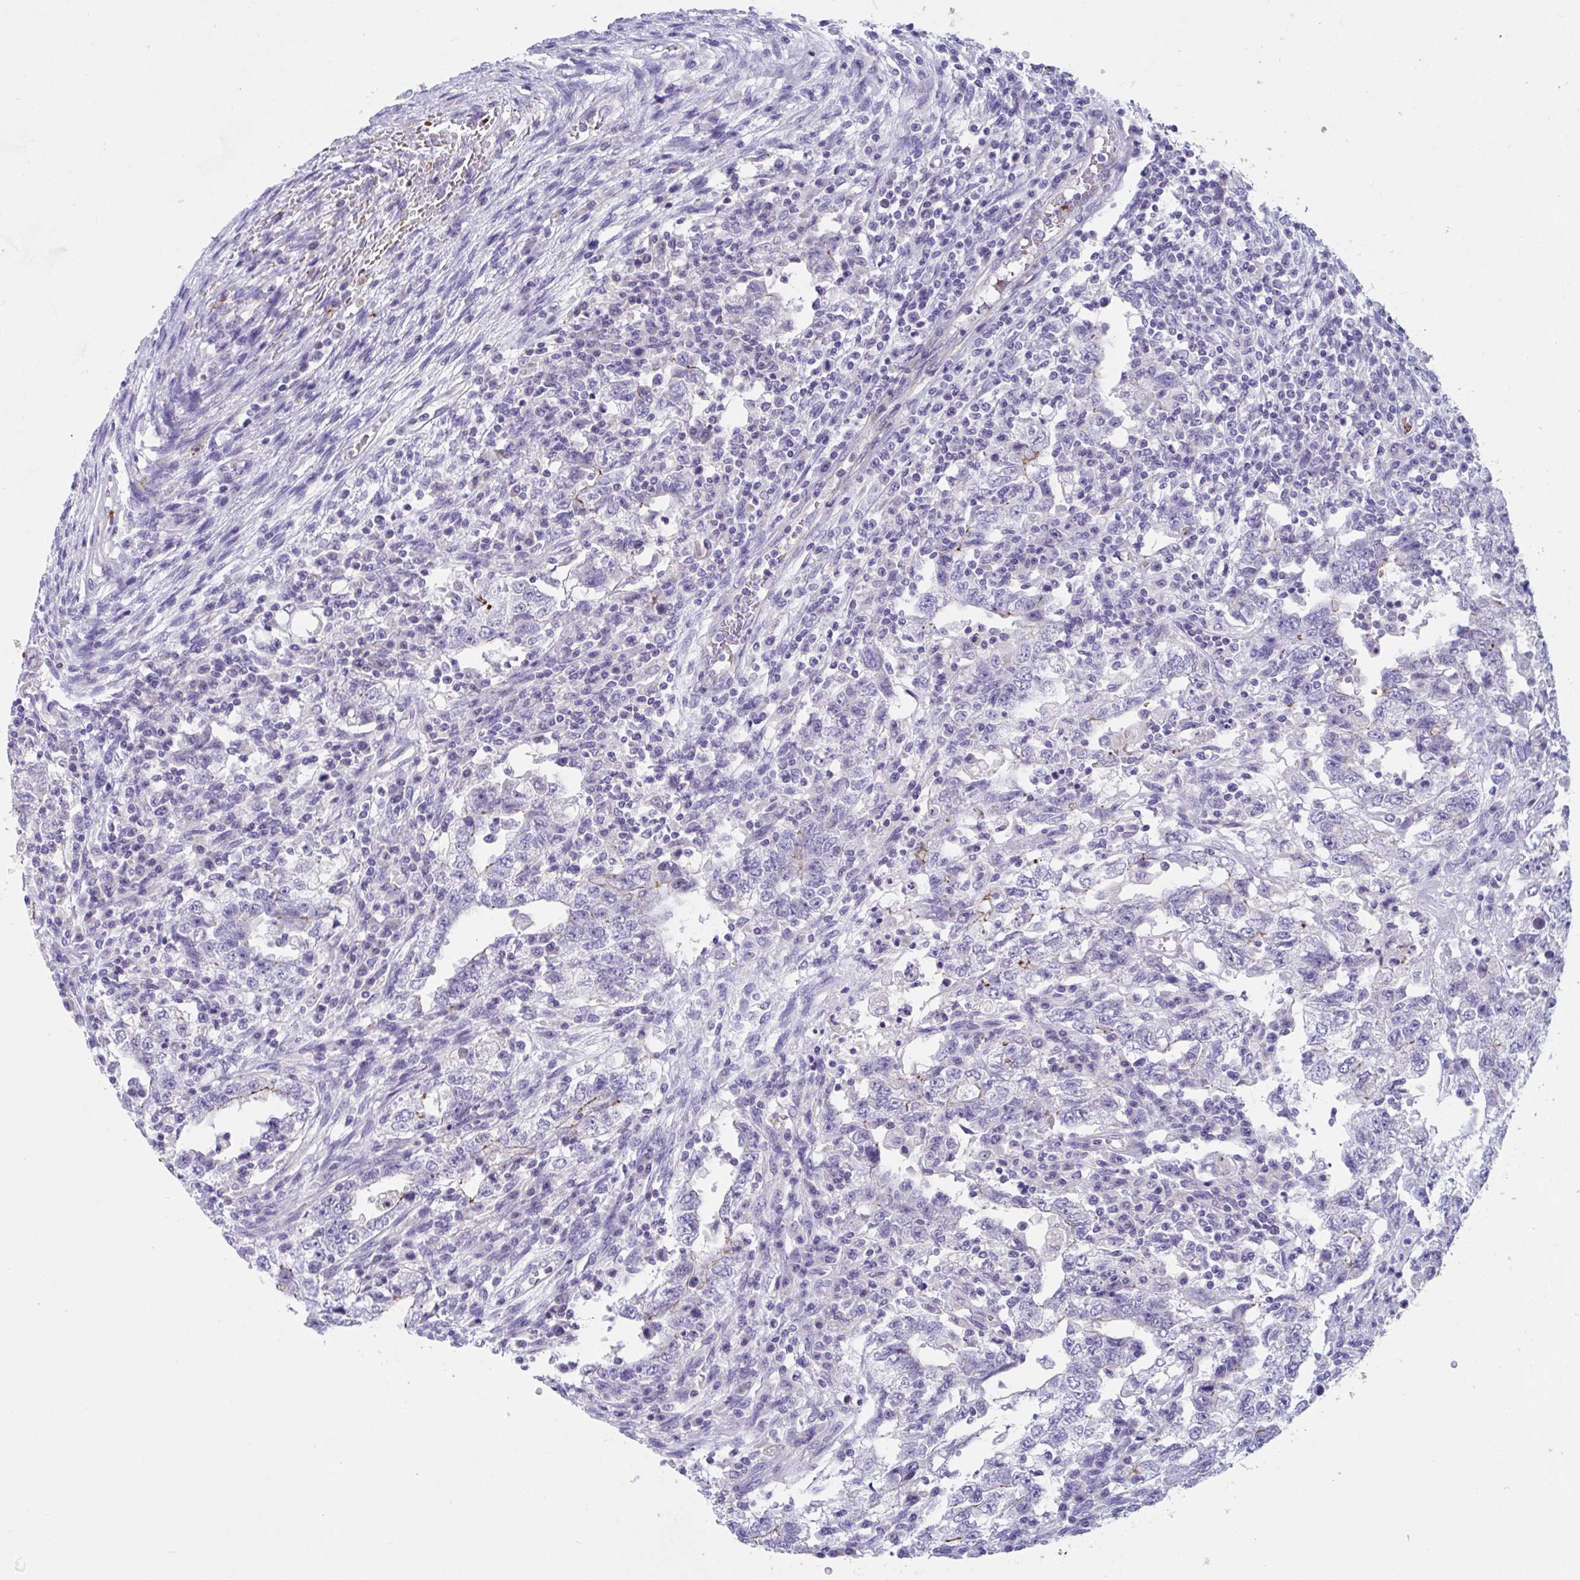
{"staining": {"intensity": "negative", "quantity": "none", "location": "none"}, "tissue": "testis cancer", "cell_type": "Tumor cells", "image_type": "cancer", "snomed": [{"axis": "morphology", "description": "Carcinoma, Embryonal, NOS"}, {"axis": "topography", "description": "Testis"}], "caption": "This is an immunohistochemistry (IHC) photomicrograph of human testis cancer (embryonal carcinoma). There is no positivity in tumor cells.", "gene": "TTC30B", "patient": {"sex": "male", "age": 26}}